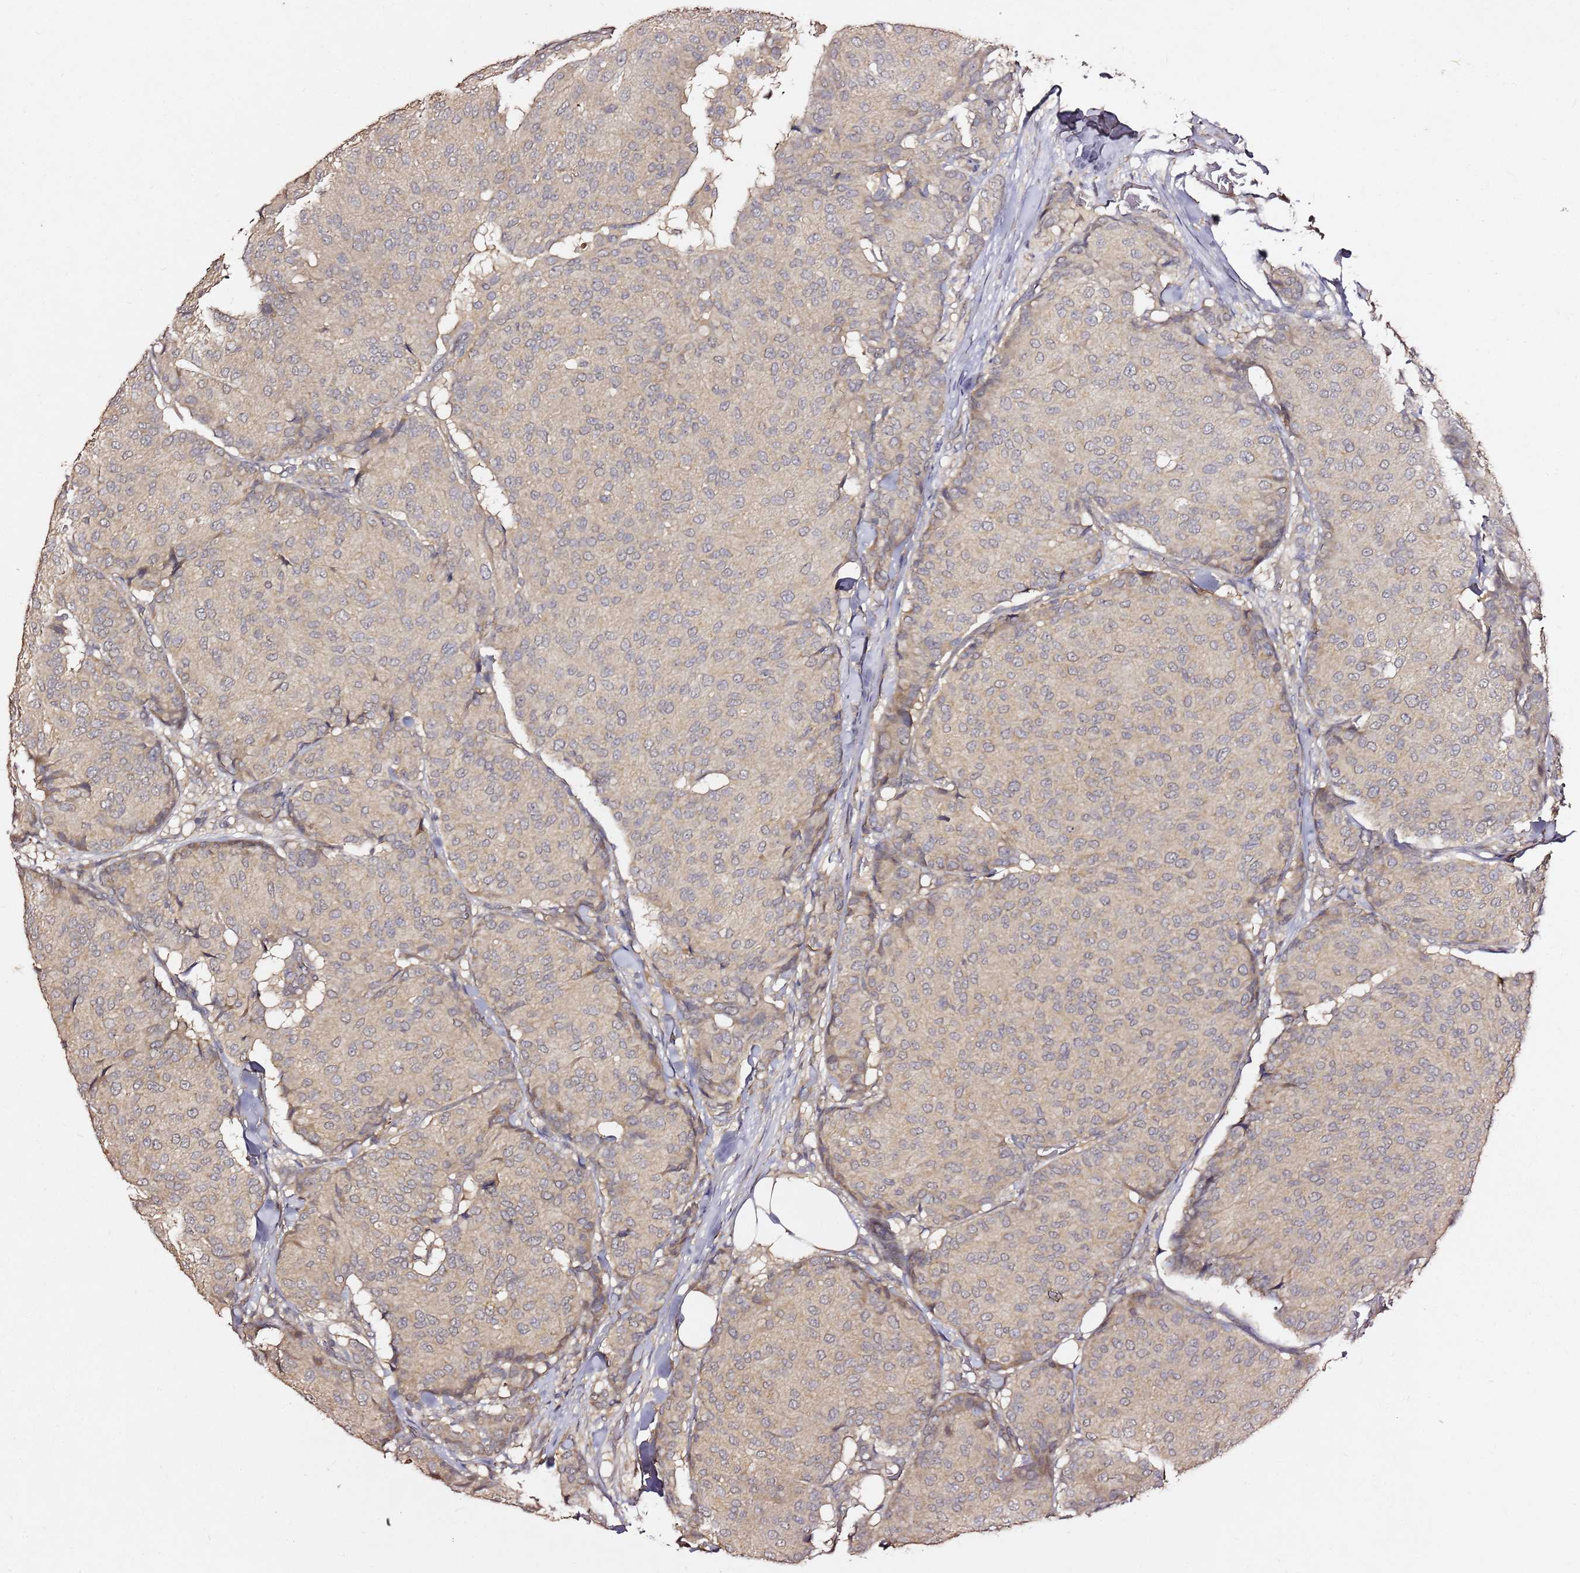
{"staining": {"intensity": "negative", "quantity": "none", "location": "none"}, "tissue": "breast cancer", "cell_type": "Tumor cells", "image_type": "cancer", "snomed": [{"axis": "morphology", "description": "Duct carcinoma"}, {"axis": "topography", "description": "Breast"}], "caption": "High power microscopy photomicrograph of an immunohistochemistry photomicrograph of breast cancer, revealing no significant positivity in tumor cells.", "gene": "C6orf136", "patient": {"sex": "female", "age": 75}}